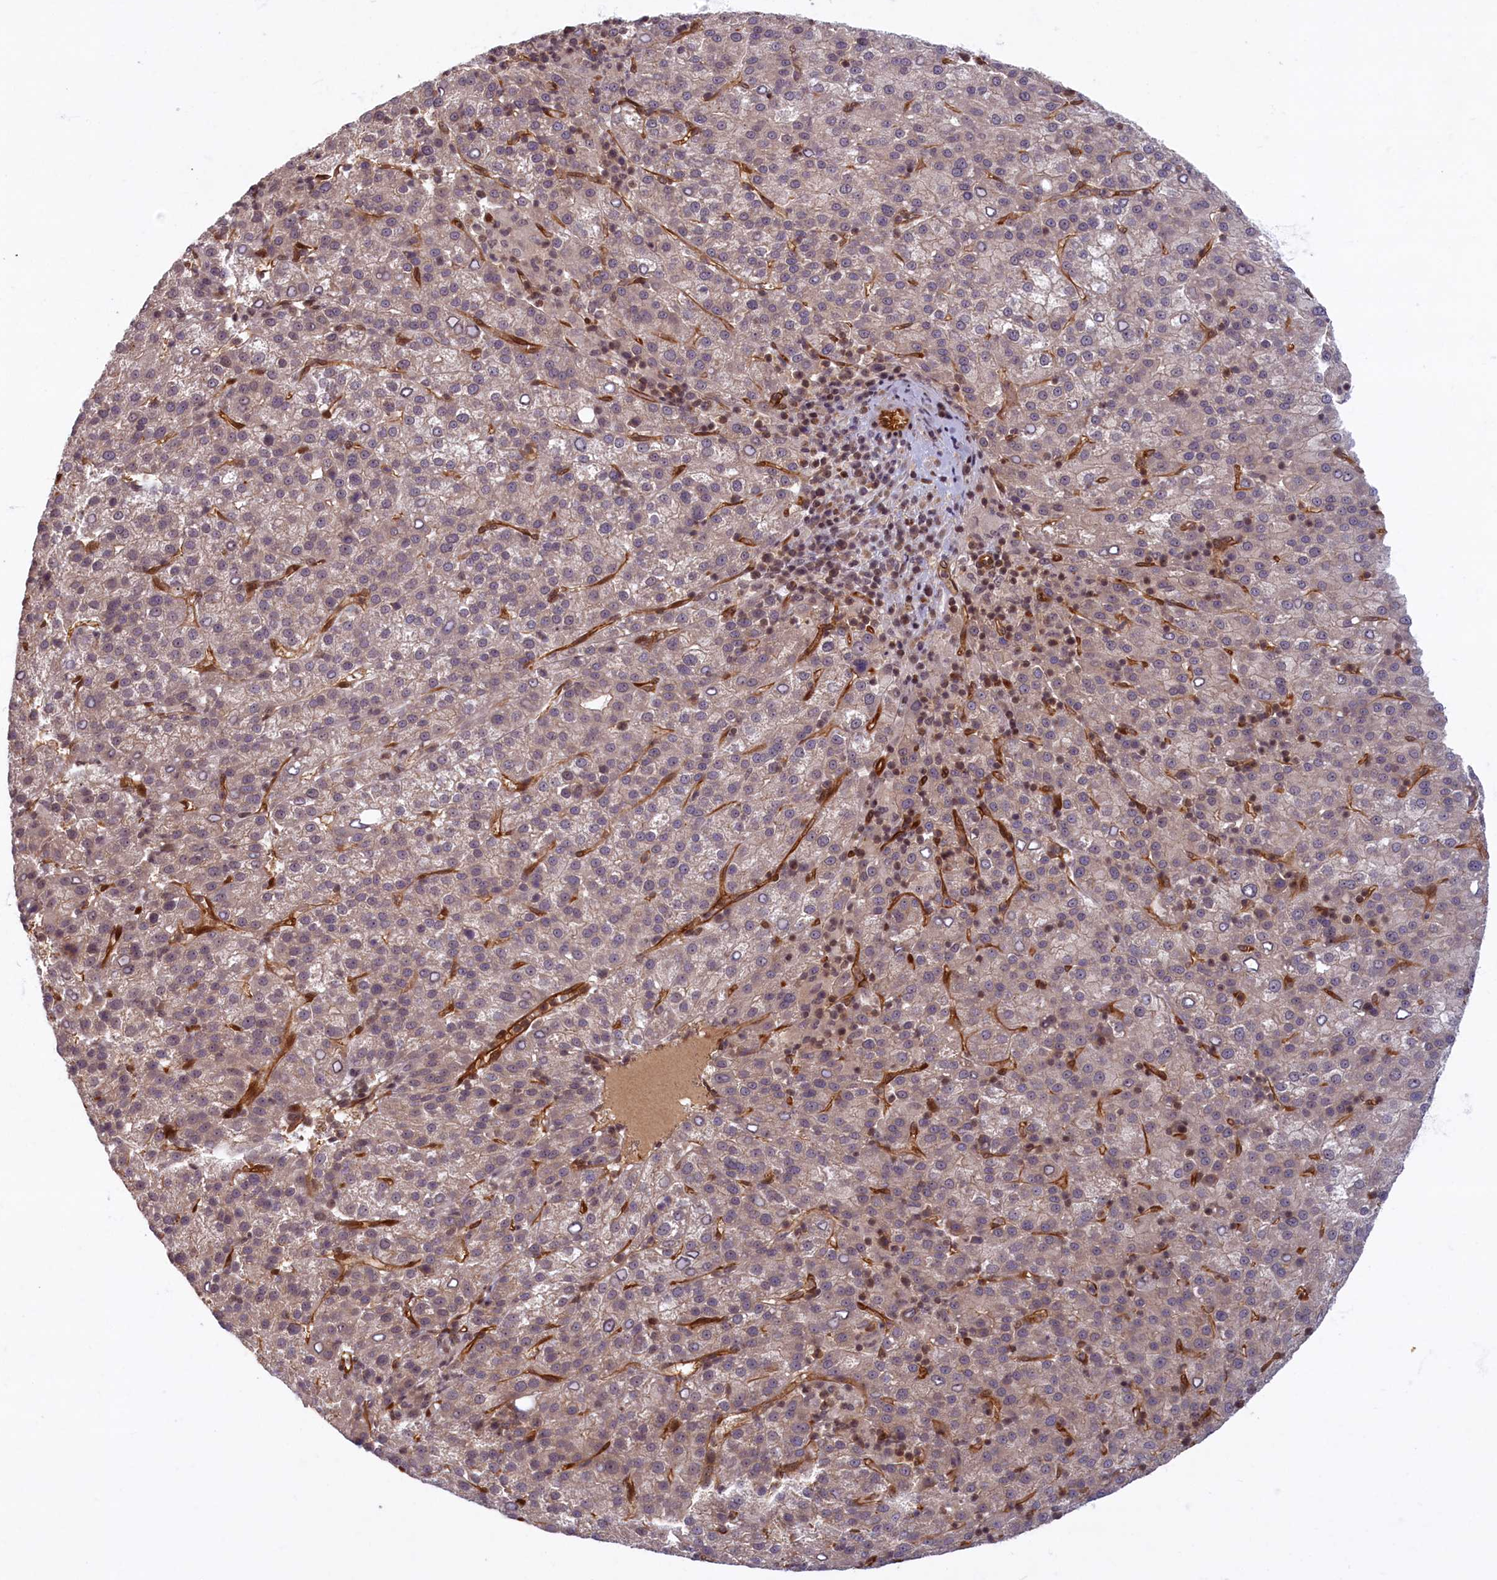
{"staining": {"intensity": "weak", "quantity": "<25%", "location": "cytoplasmic/membranous"}, "tissue": "liver cancer", "cell_type": "Tumor cells", "image_type": "cancer", "snomed": [{"axis": "morphology", "description": "Carcinoma, Hepatocellular, NOS"}, {"axis": "topography", "description": "Liver"}], "caption": "The image displays no significant positivity in tumor cells of liver cancer.", "gene": "SNRK", "patient": {"sex": "female", "age": 58}}